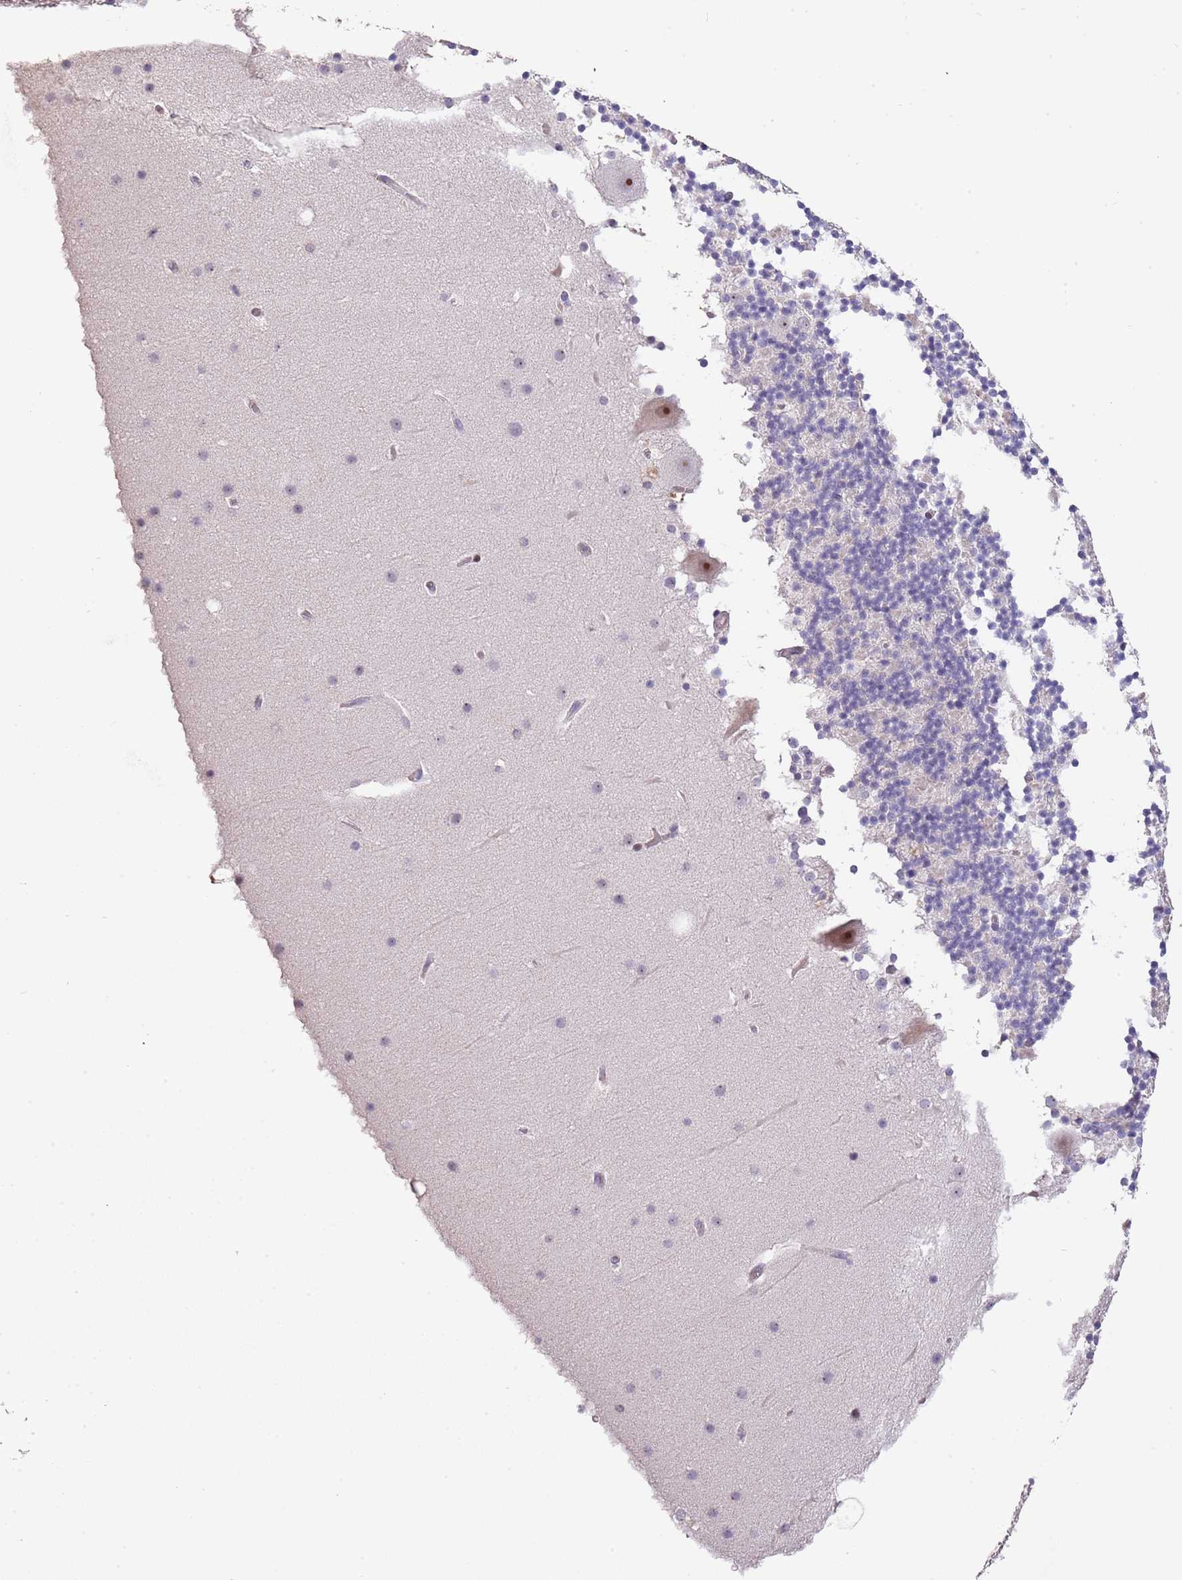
{"staining": {"intensity": "negative", "quantity": "none", "location": "none"}, "tissue": "cerebellum", "cell_type": "Cells in granular layer", "image_type": "normal", "snomed": [{"axis": "morphology", "description": "Normal tissue, NOS"}, {"axis": "topography", "description": "Cerebellum"}], "caption": "High magnification brightfield microscopy of normal cerebellum stained with DAB (brown) and counterstained with hematoxylin (blue): cells in granular layer show no significant positivity. Nuclei are stained in blue.", "gene": "ADTRP", "patient": {"sex": "male", "age": 57}}